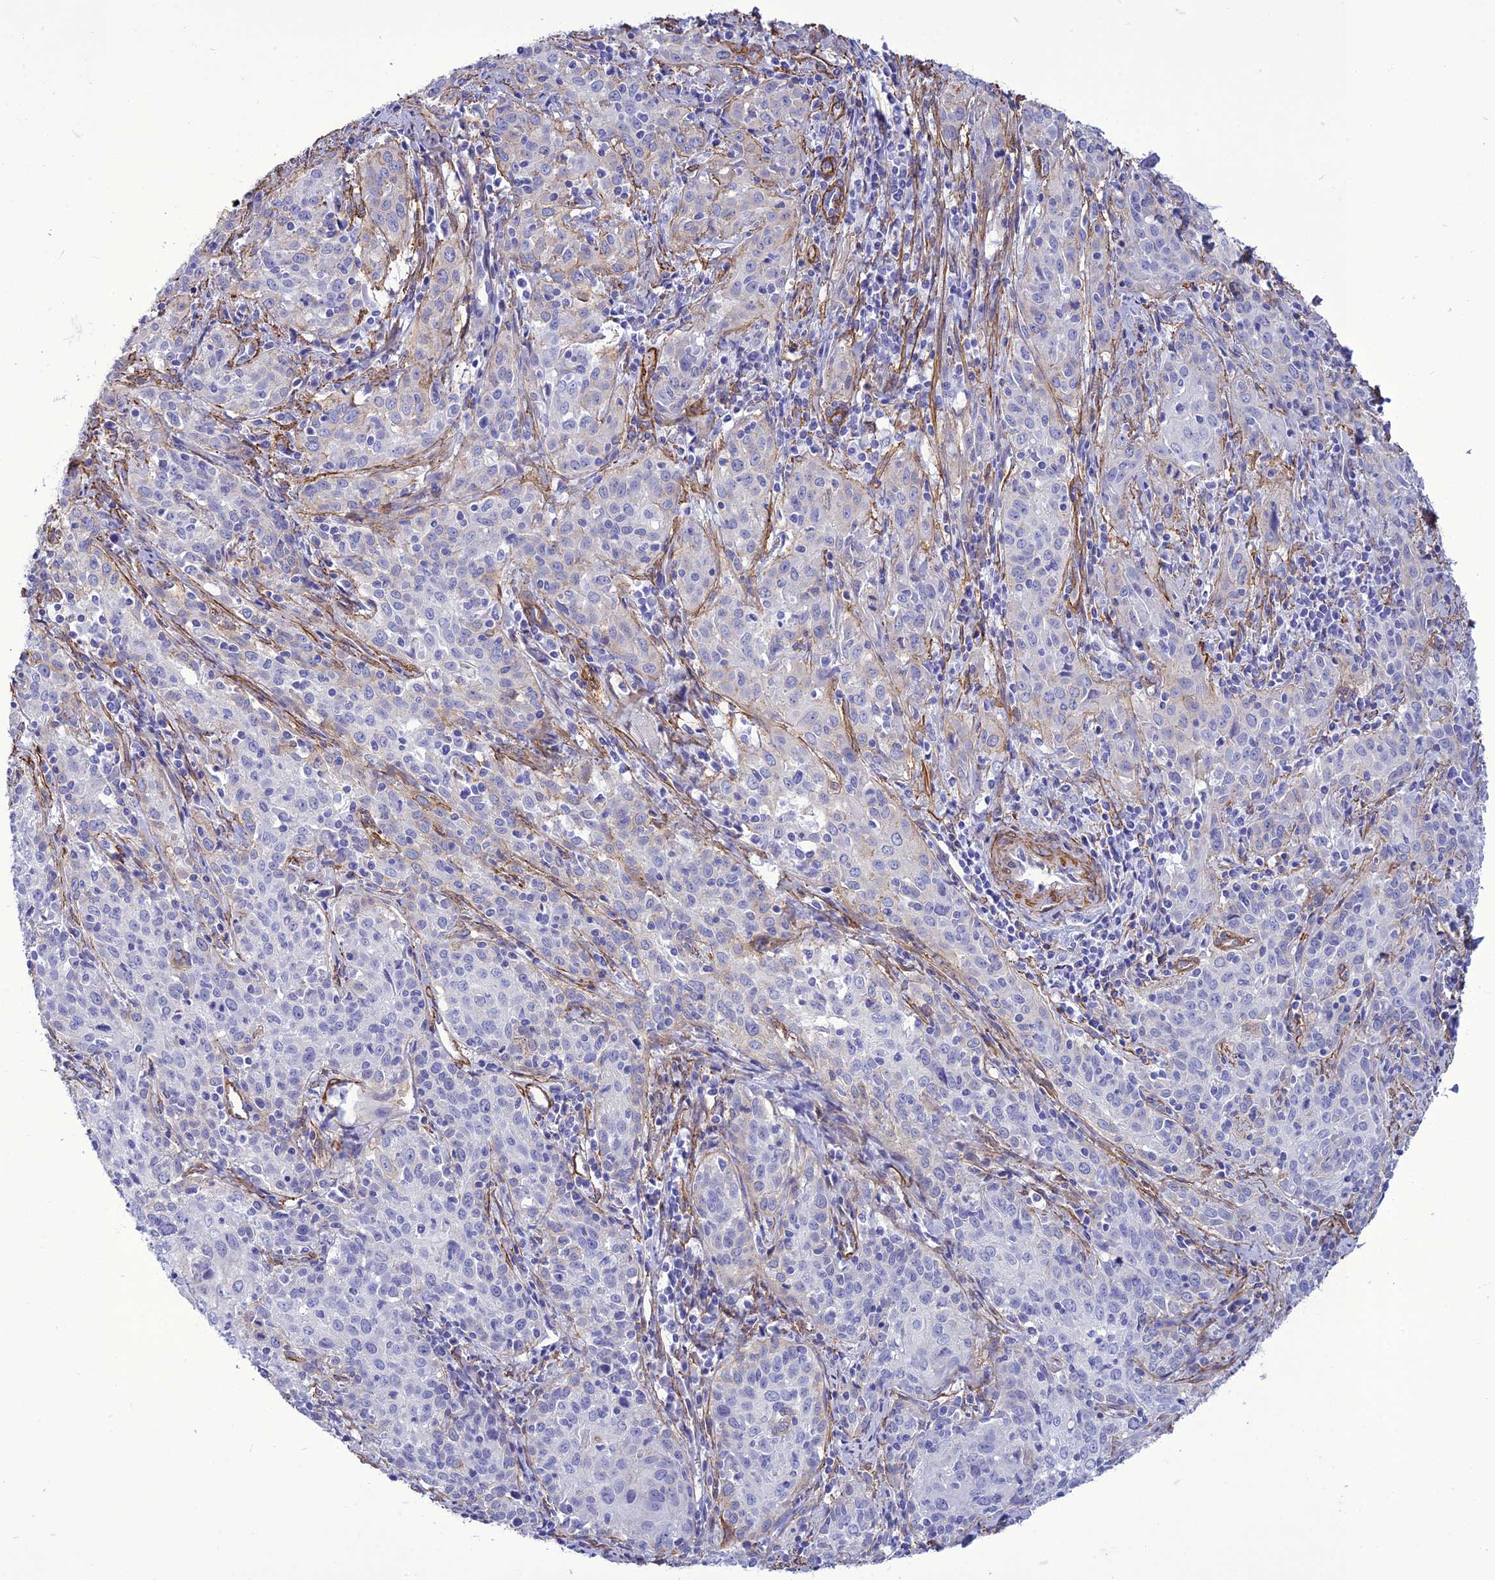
{"staining": {"intensity": "negative", "quantity": "none", "location": "none"}, "tissue": "cervical cancer", "cell_type": "Tumor cells", "image_type": "cancer", "snomed": [{"axis": "morphology", "description": "Squamous cell carcinoma, NOS"}, {"axis": "topography", "description": "Cervix"}], "caption": "An image of cervical cancer stained for a protein reveals no brown staining in tumor cells.", "gene": "NKD1", "patient": {"sex": "female", "age": 57}}